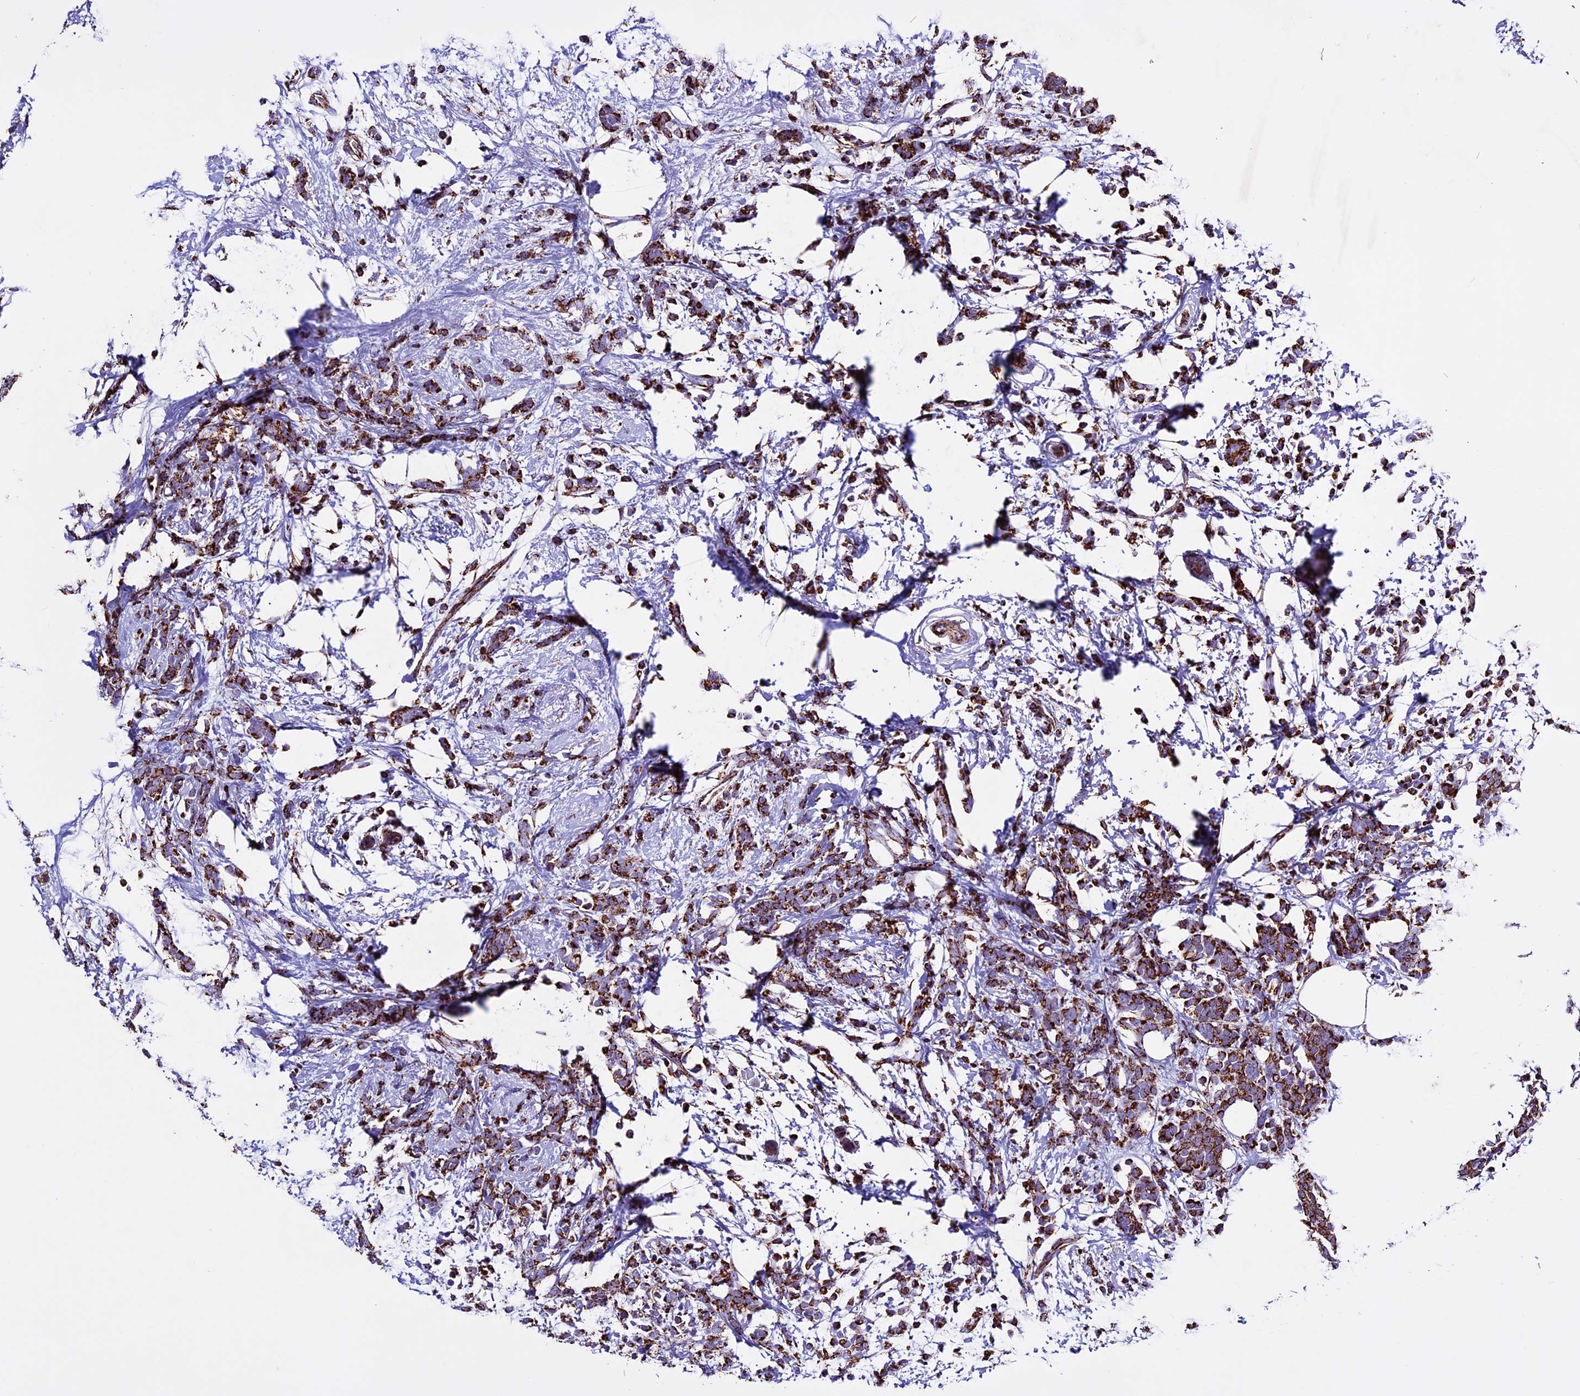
{"staining": {"intensity": "strong", "quantity": ">75%", "location": "cytoplasmic/membranous"}, "tissue": "breast cancer", "cell_type": "Tumor cells", "image_type": "cancer", "snomed": [{"axis": "morphology", "description": "Lobular carcinoma"}, {"axis": "topography", "description": "Breast"}], "caption": "High-magnification brightfield microscopy of breast cancer stained with DAB (brown) and counterstained with hematoxylin (blue). tumor cells exhibit strong cytoplasmic/membranous staining is present in about>75% of cells.", "gene": "CX3CL1", "patient": {"sex": "female", "age": 58}}